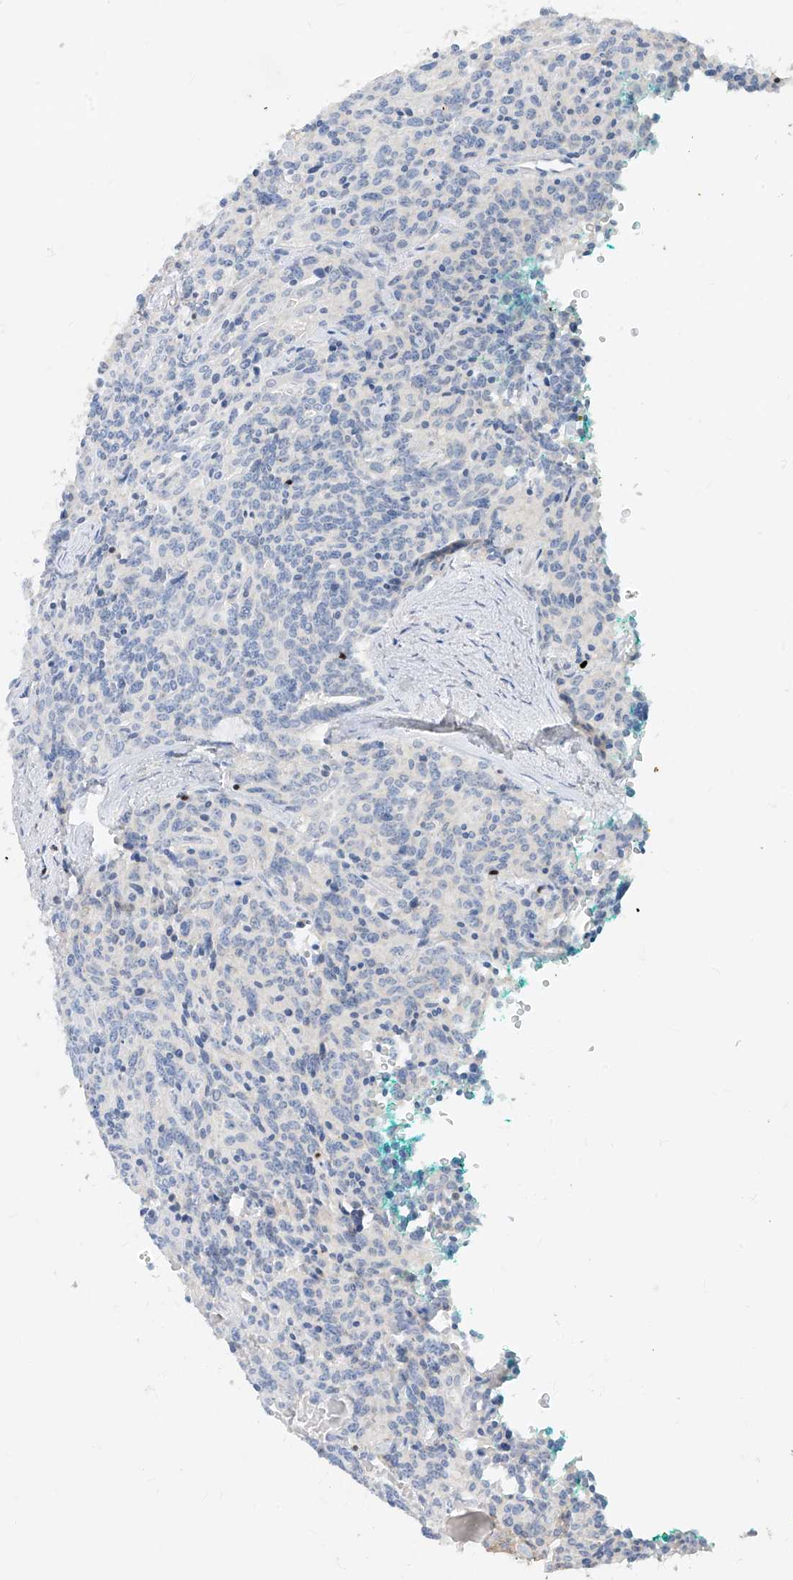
{"staining": {"intensity": "negative", "quantity": "none", "location": "none"}, "tissue": "carcinoid", "cell_type": "Tumor cells", "image_type": "cancer", "snomed": [{"axis": "morphology", "description": "Carcinoid, malignant, NOS"}, {"axis": "topography", "description": "Lung"}], "caption": "An image of human carcinoid is negative for staining in tumor cells. (Stains: DAB (3,3'-diaminobenzidine) immunohistochemistry with hematoxylin counter stain, Microscopy: brightfield microscopy at high magnification).", "gene": "TBX21", "patient": {"sex": "female", "age": 46}}